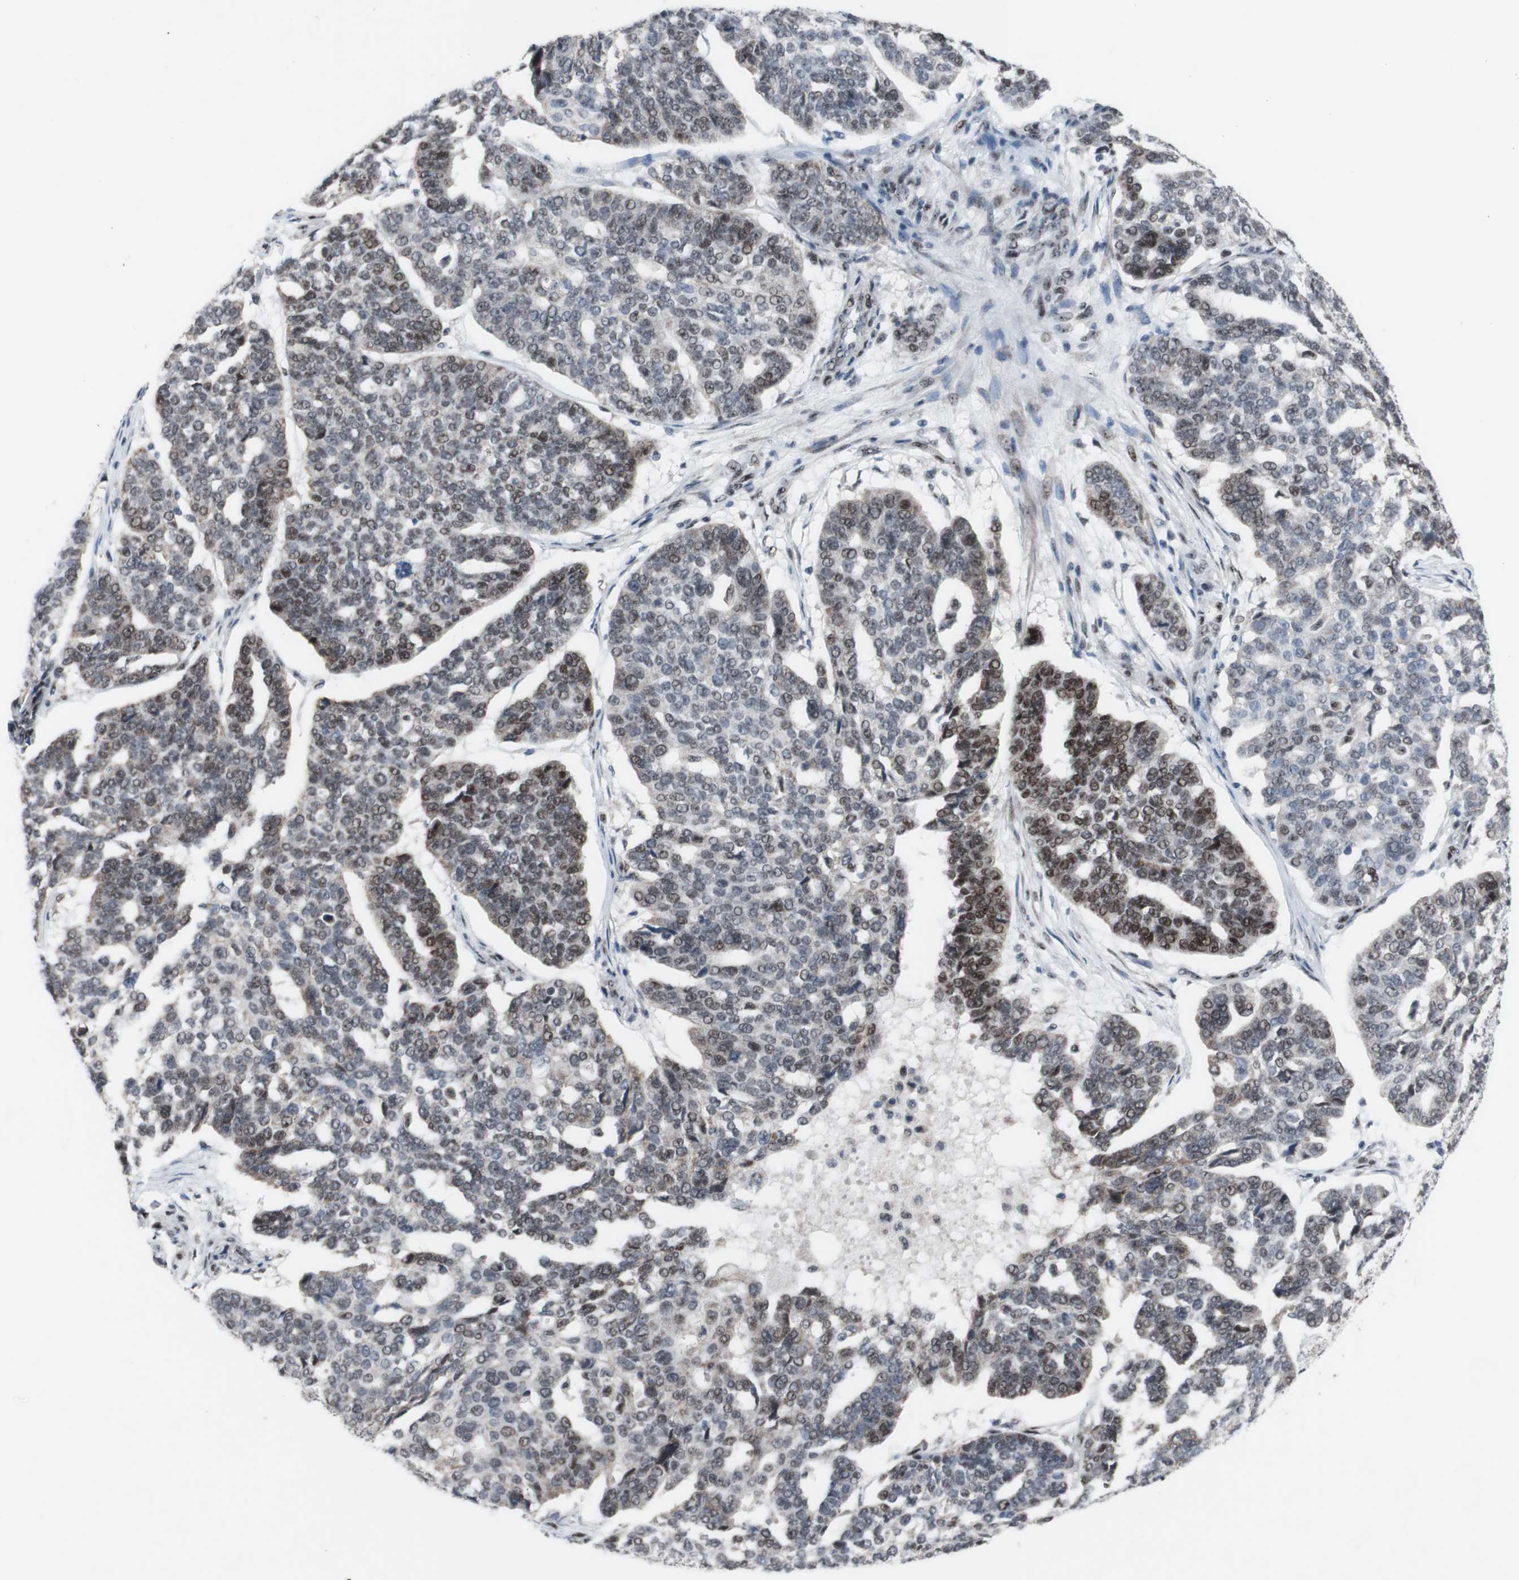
{"staining": {"intensity": "weak", "quantity": "<25%", "location": "nuclear"}, "tissue": "ovarian cancer", "cell_type": "Tumor cells", "image_type": "cancer", "snomed": [{"axis": "morphology", "description": "Cystadenocarcinoma, serous, NOS"}, {"axis": "topography", "description": "Ovary"}], "caption": "Immunohistochemistry (IHC) histopathology image of neoplastic tissue: ovarian cancer (serous cystadenocarcinoma) stained with DAB reveals no significant protein positivity in tumor cells. (DAB immunohistochemistry (IHC) visualized using brightfield microscopy, high magnification).", "gene": "POLR1A", "patient": {"sex": "female", "age": 59}}